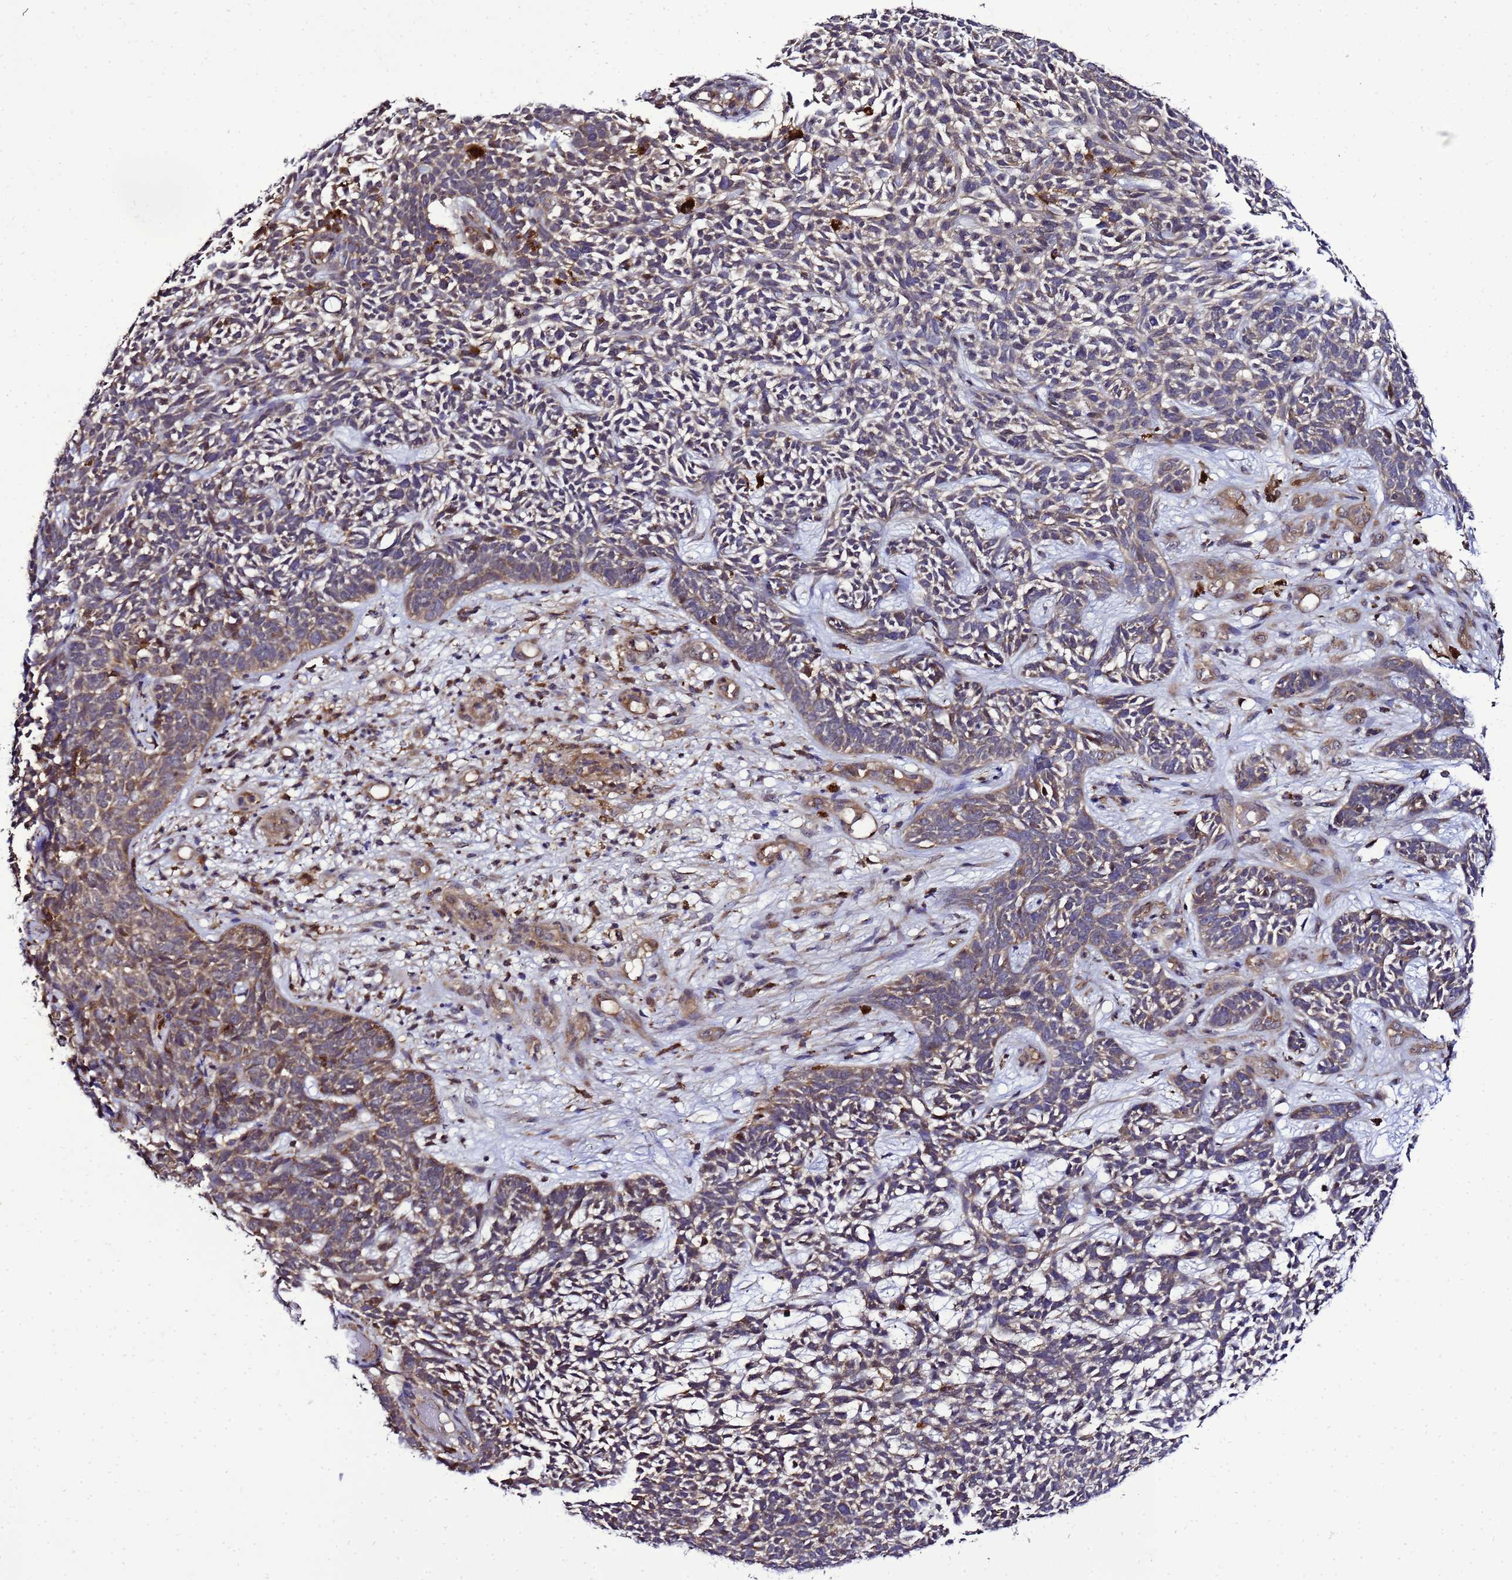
{"staining": {"intensity": "moderate", "quantity": "<25%", "location": "cytoplasmic/membranous"}, "tissue": "skin cancer", "cell_type": "Tumor cells", "image_type": "cancer", "snomed": [{"axis": "morphology", "description": "Basal cell carcinoma"}, {"axis": "topography", "description": "Skin"}], "caption": "Basal cell carcinoma (skin) stained with immunohistochemistry exhibits moderate cytoplasmic/membranous staining in about <25% of tumor cells. (DAB (3,3'-diaminobenzidine) = brown stain, brightfield microscopy at high magnification).", "gene": "TRABD", "patient": {"sex": "female", "age": 84}}